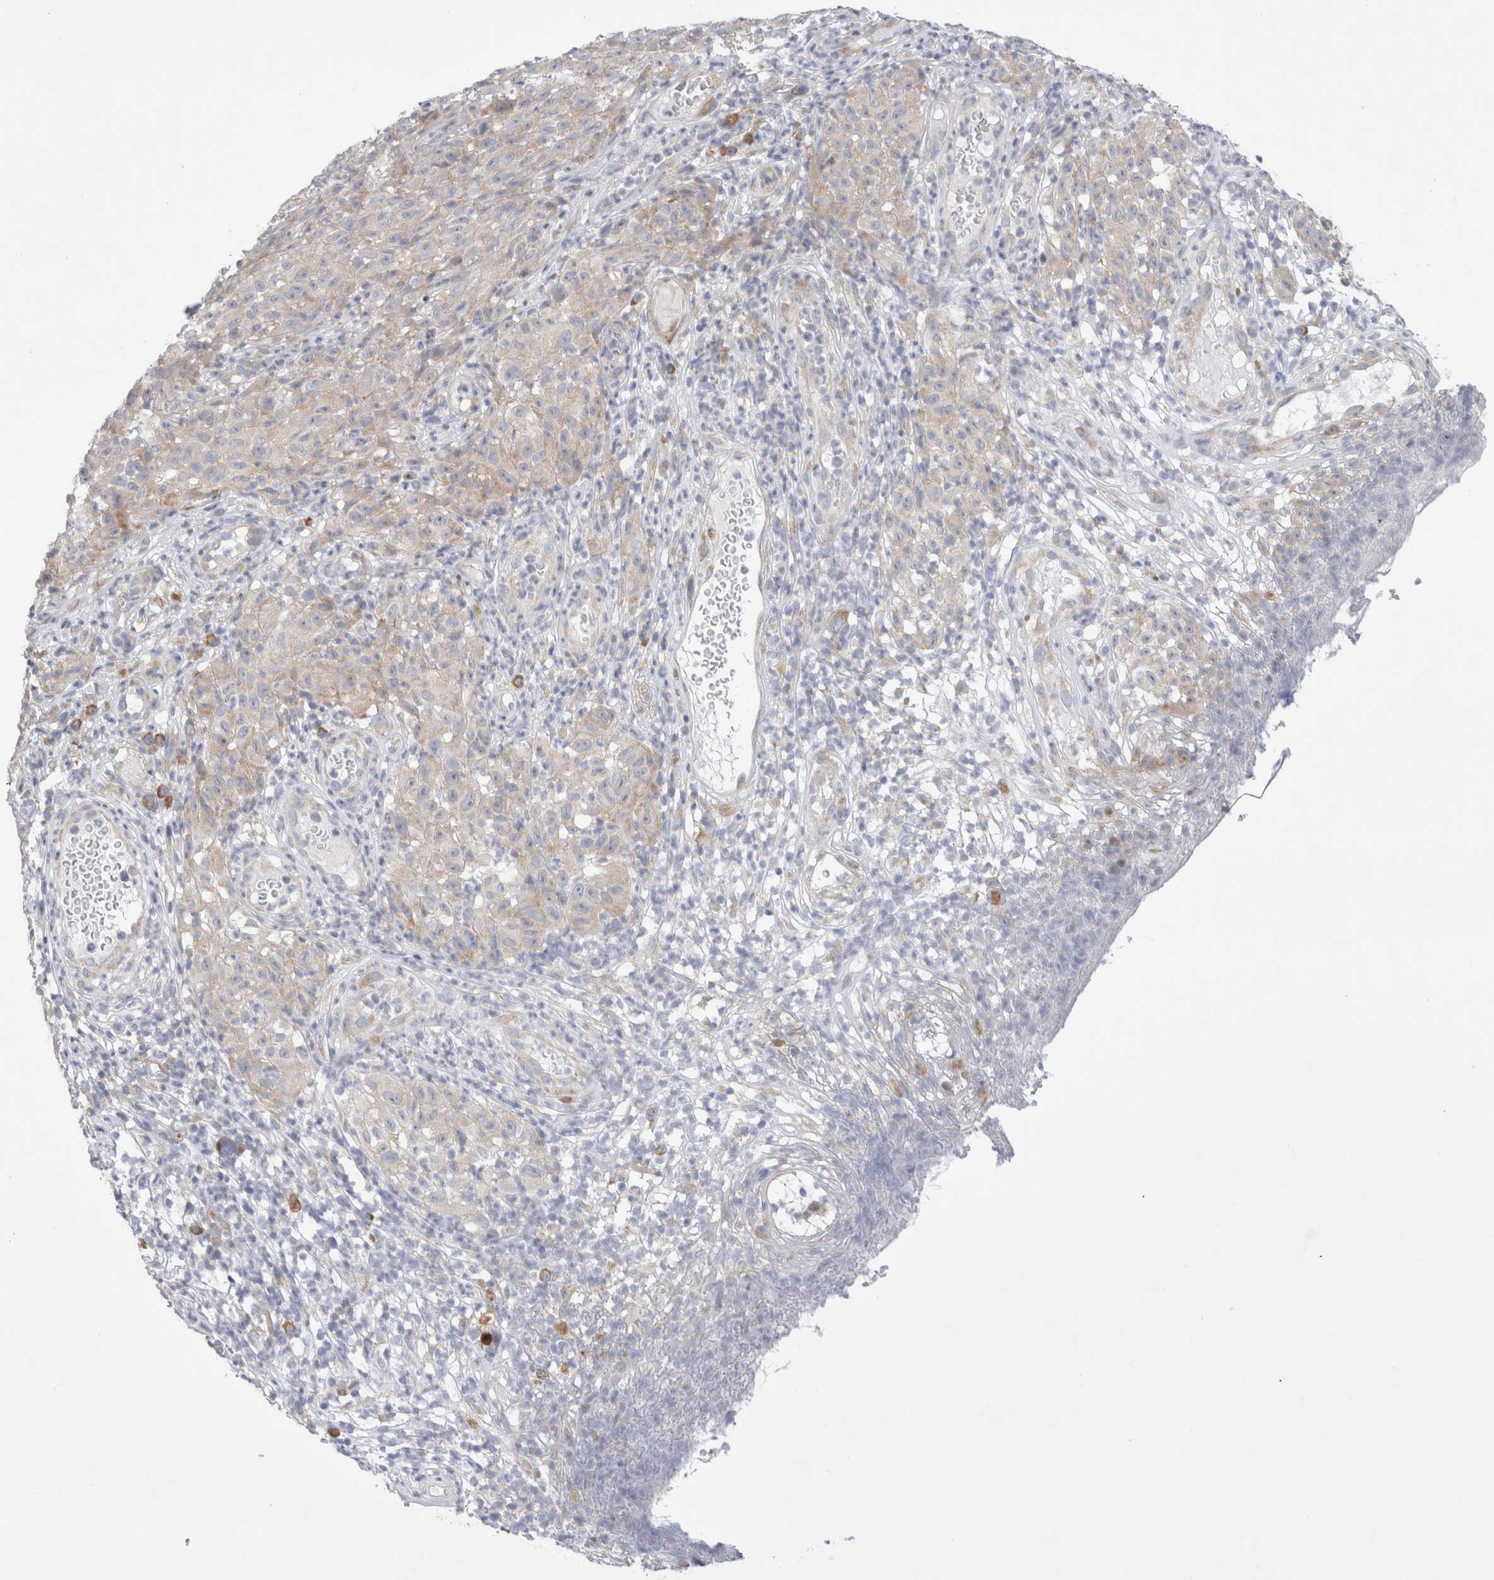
{"staining": {"intensity": "weak", "quantity": "<25%", "location": "cytoplasmic/membranous"}, "tissue": "melanoma", "cell_type": "Tumor cells", "image_type": "cancer", "snomed": [{"axis": "morphology", "description": "Malignant melanoma, NOS"}, {"axis": "topography", "description": "Skin"}], "caption": "High magnification brightfield microscopy of melanoma stained with DAB (brown) and counterstained with hematoxylin (blue): tumor cells show no significant staining.", "gene": "RBM12B", "patient": {"sex": "female", "age": 82}}